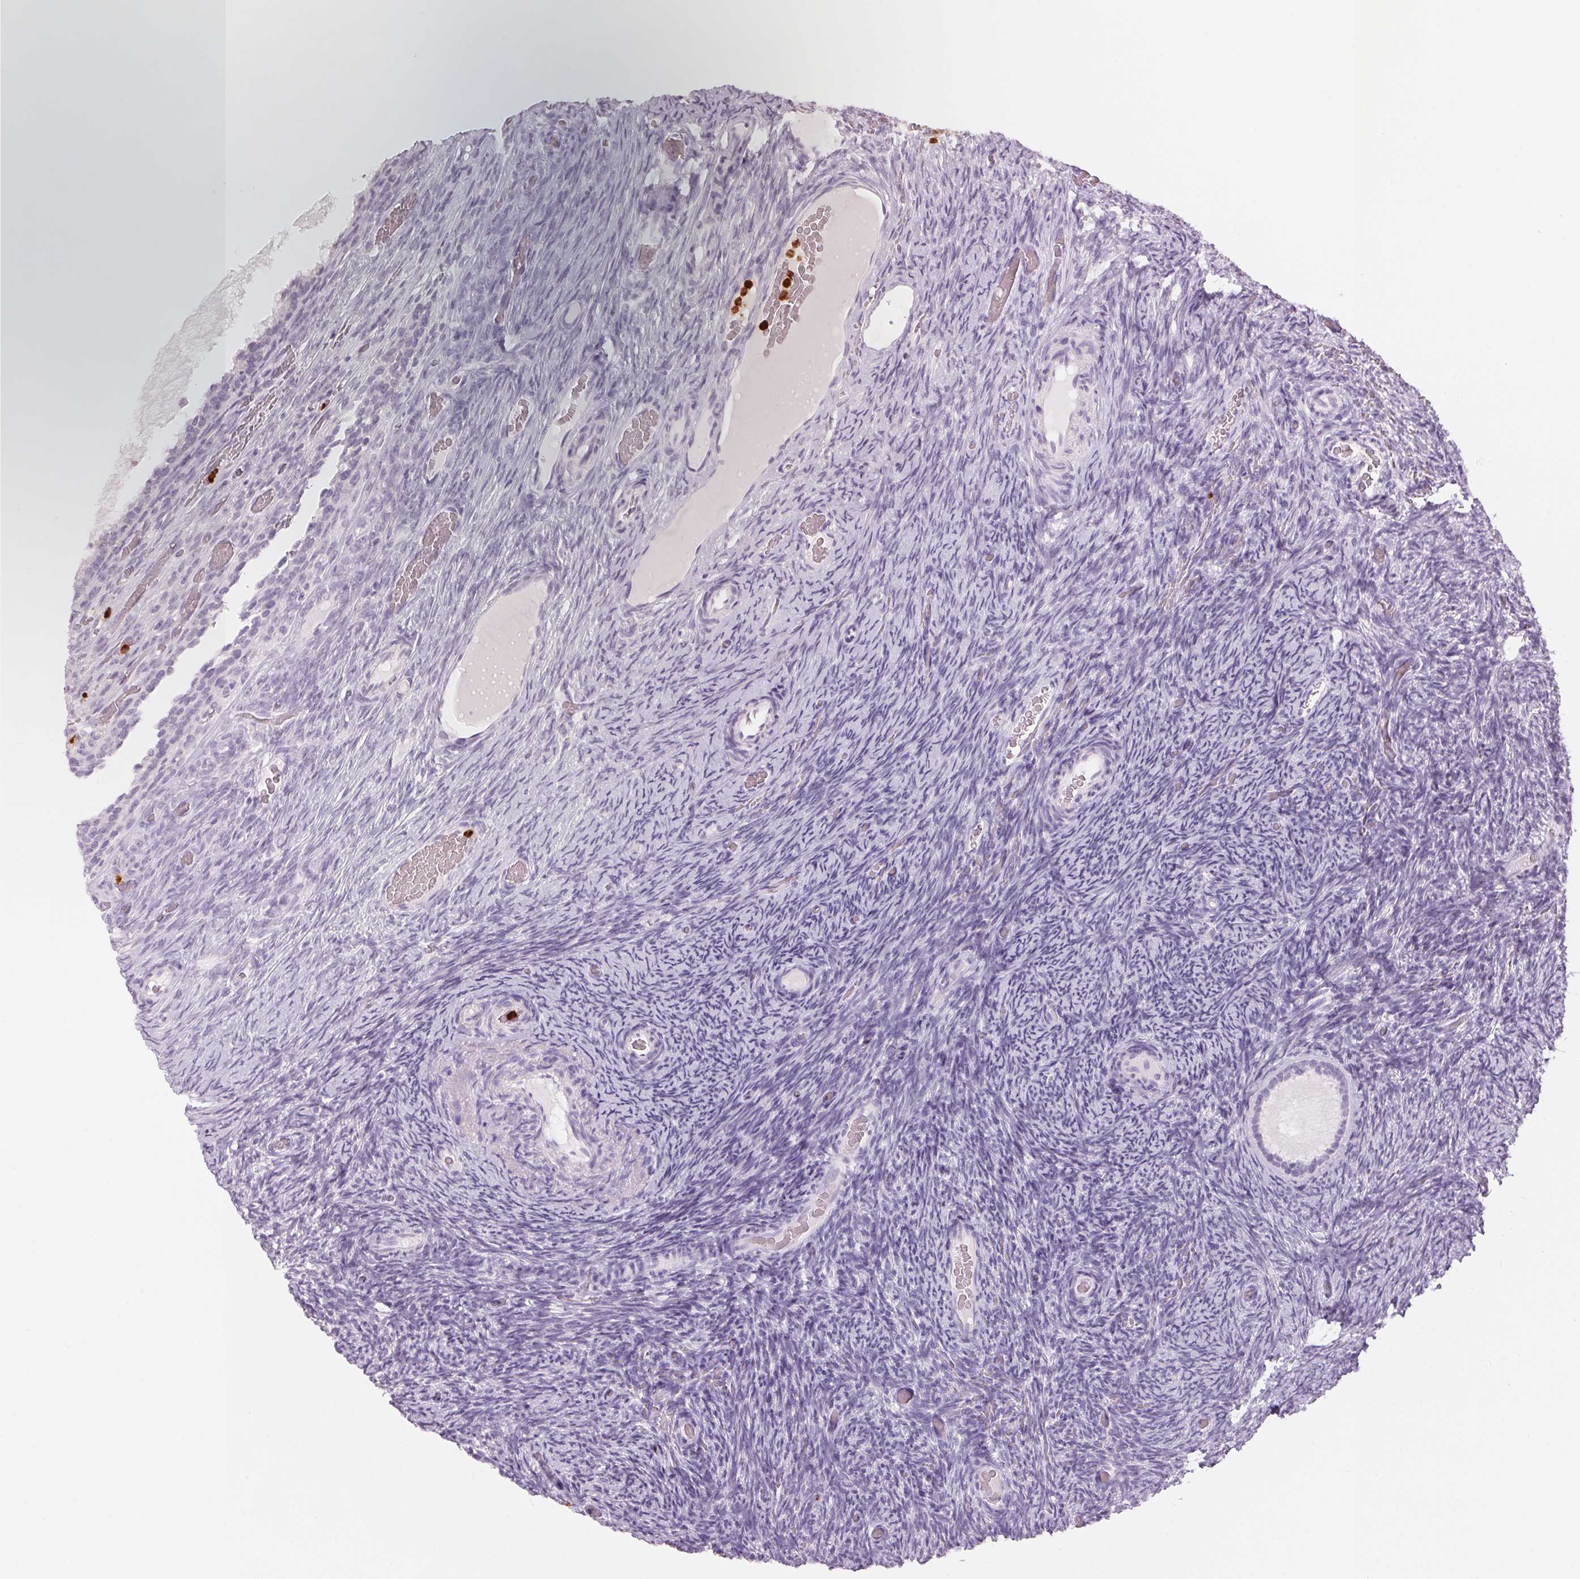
{"staining": {"intensity": "negative", "quantity": "none", "location": "none"}, "tissue": "ovary", "cell_type": "Follicle cells", "image_type": "normal", "snomed": [{"axis": "morphology", "description": "Normal tissue, NOS"}, {"axis": "topography", "description": "Ovary"}], "caption": "Immunohistochemical staining of normal human ovary exhibits no significant expression in follicle cells.", "gene": "KLK7", "patient": {"sex": "female", "age": 34}}